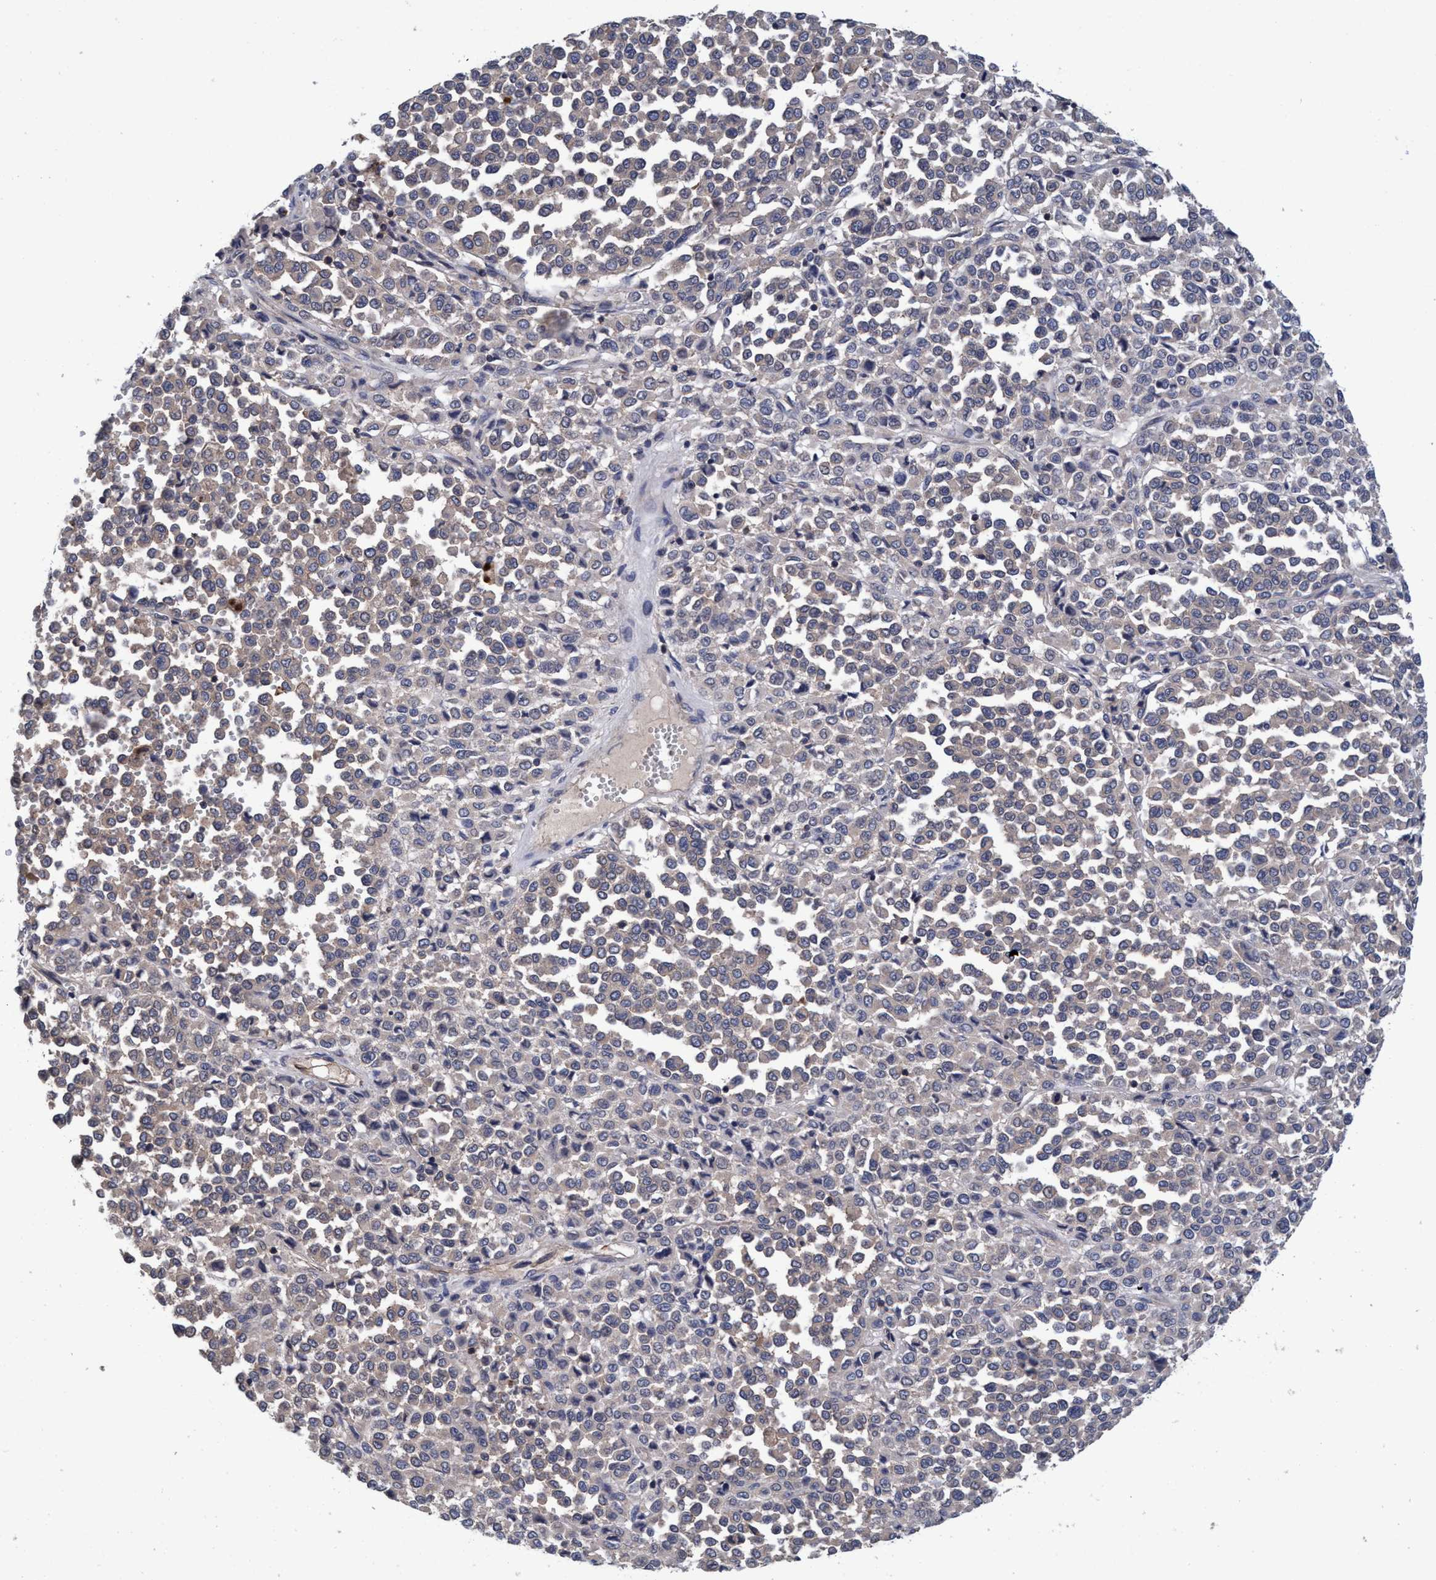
{"staining": {"intensity": "negative", "quantity": "none", "location": "none"}, "tissue": "melanoma", "cell_type": "Tumor cells", "image_type": "cancer", "snomed": [{"axis": "morphology", "description": "Malignant melanoma, Metastatic site"}, {"axis": "topography", "description": "Pancreas"}], "caption": "This is an immunohistochemistry (IHC) image of malignant melanoma (metastatic site). There is no staining in tumor cells.", "gene": "CALCOCO2", "patient": {"sex": "female", "age": 30}}